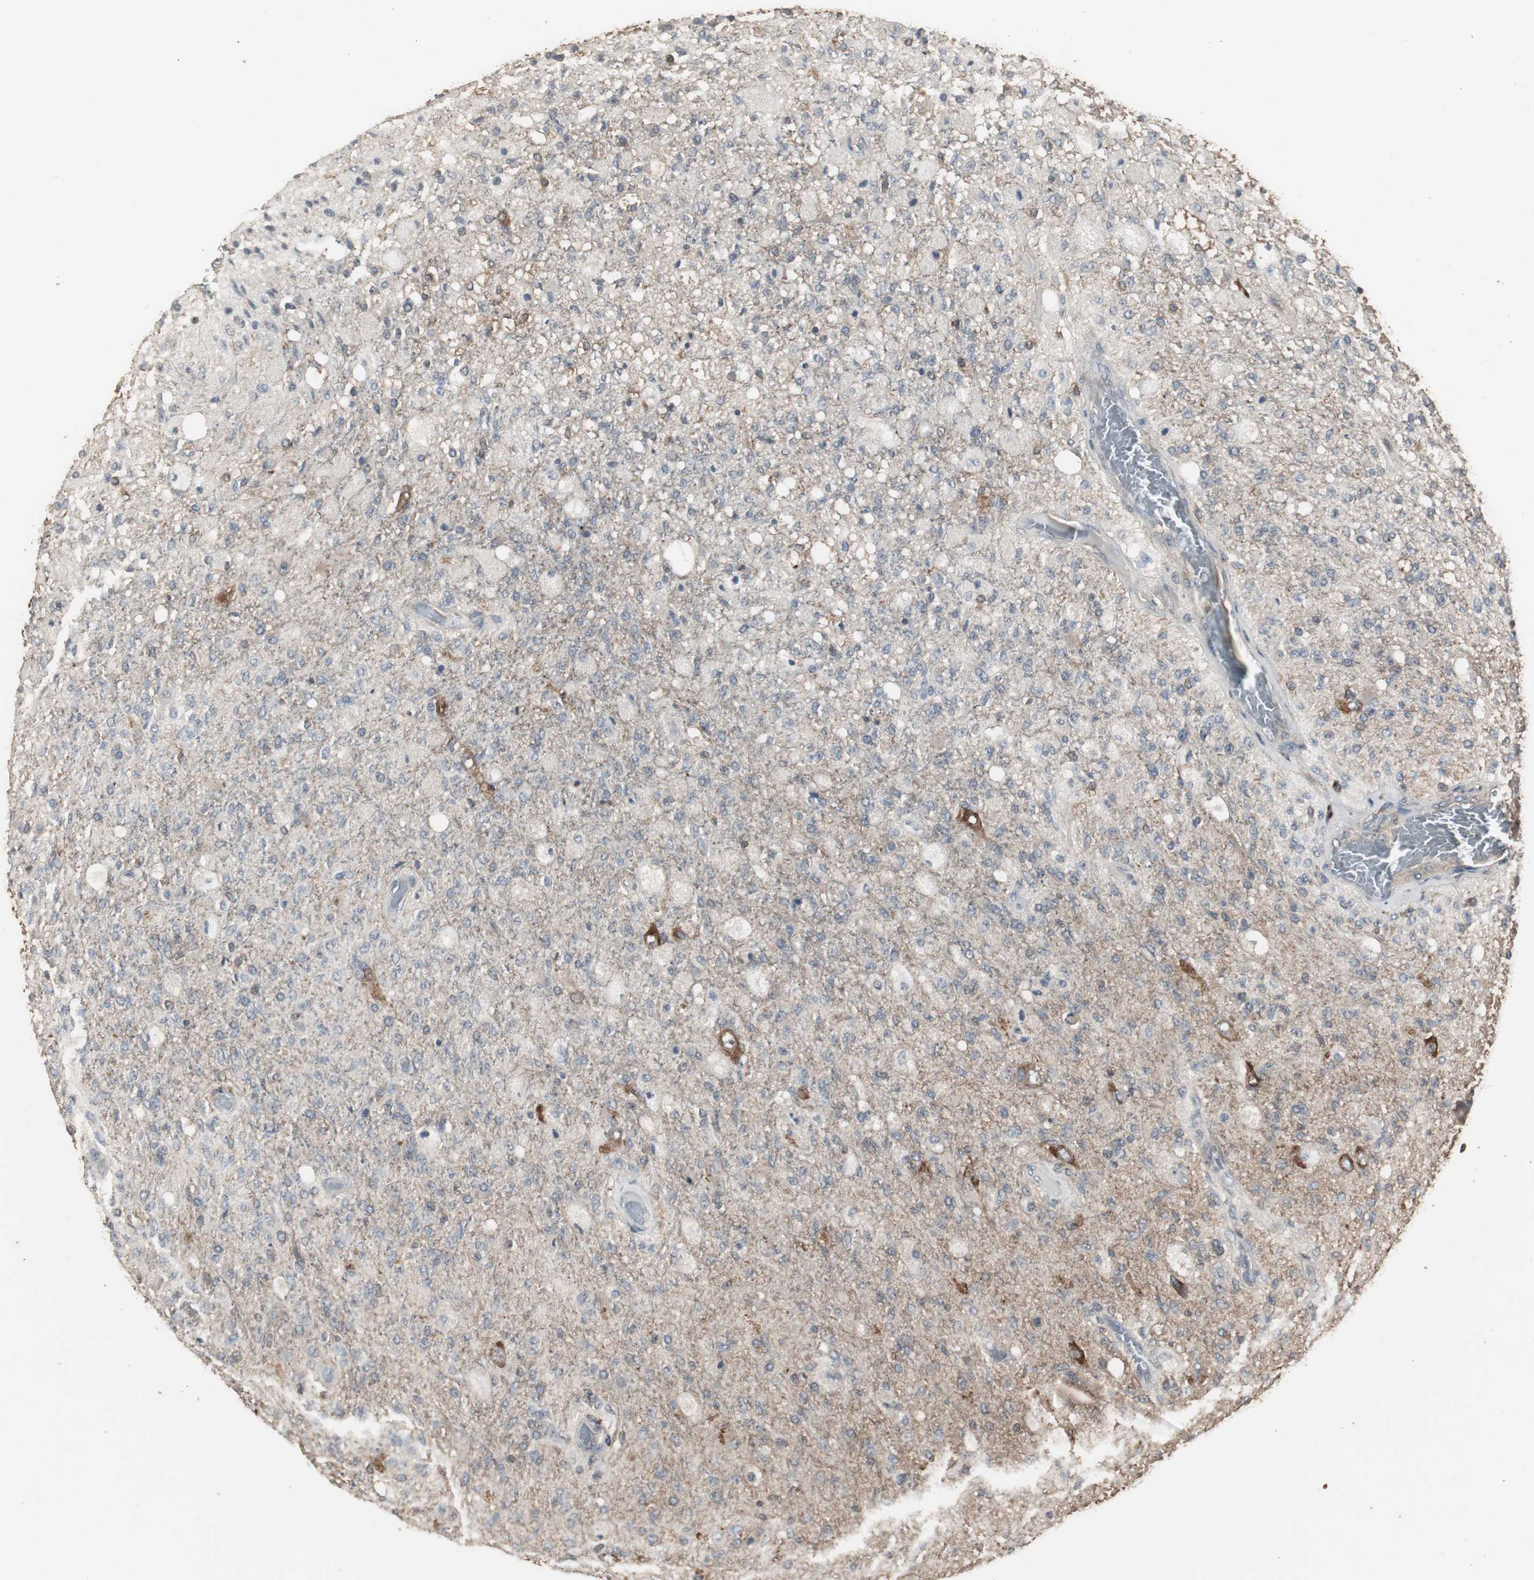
{"staining": {"intensity": "moderate", "quantity": "<25%", "location": "cytoplasmic/membranous"}, "tissue": "glioma", "cell_type": "Tumor cells", "image_type": "cancer", "snomed": [{"axis": "morphology", "description": "Normal tissue, NOS"}, {"axis": "morphology", "description": "Glioma, malignant, High grade"}, {"axis": "topography", "description": "Cerebral cortex"}], "caption": "Brown immunohistochemical staining in glioma shows moderate cytoplasmic/membranous positivity in approximately <25% of tumor cells.", "gene": "HPRT1", "patient": {"sex": "male", "age": 77}}